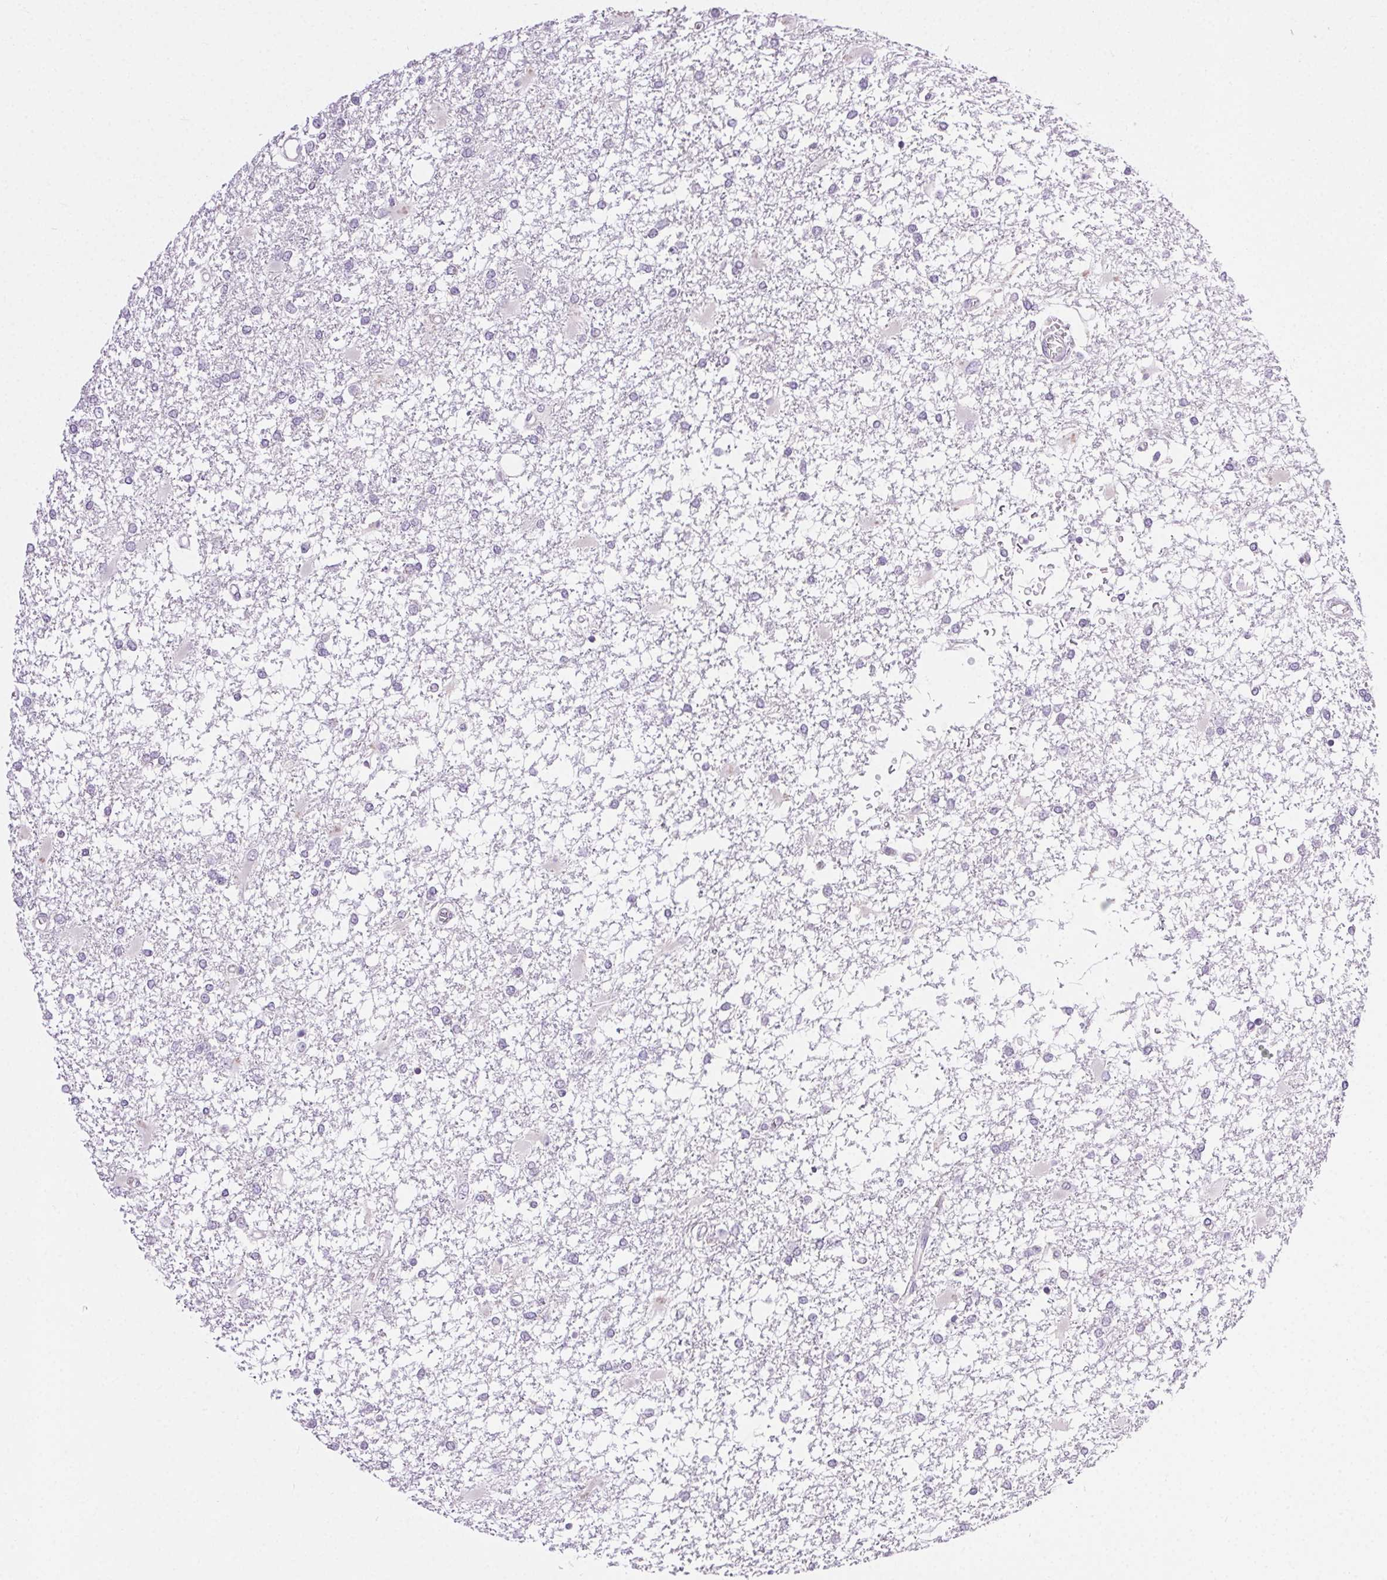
{"staining": {"intensity": "negative", "quantity": "none", "location": "none"}, "tissue": "glioma", "cell_type": "Tumor cells", "image_type": "cancer", "snomed": [{"axis": "morphology", "description": "Glioma, malignant, High grade"}, {"axis": "topography", "description": "Cerebral cortex"}], "caption": "This is a photomicrograph of IHC staining of malignant glioma (high-grade), which shows no positivity in tumor cells.", "gene": "SNX31", "patient": {"sex": "male", "age": 79}}